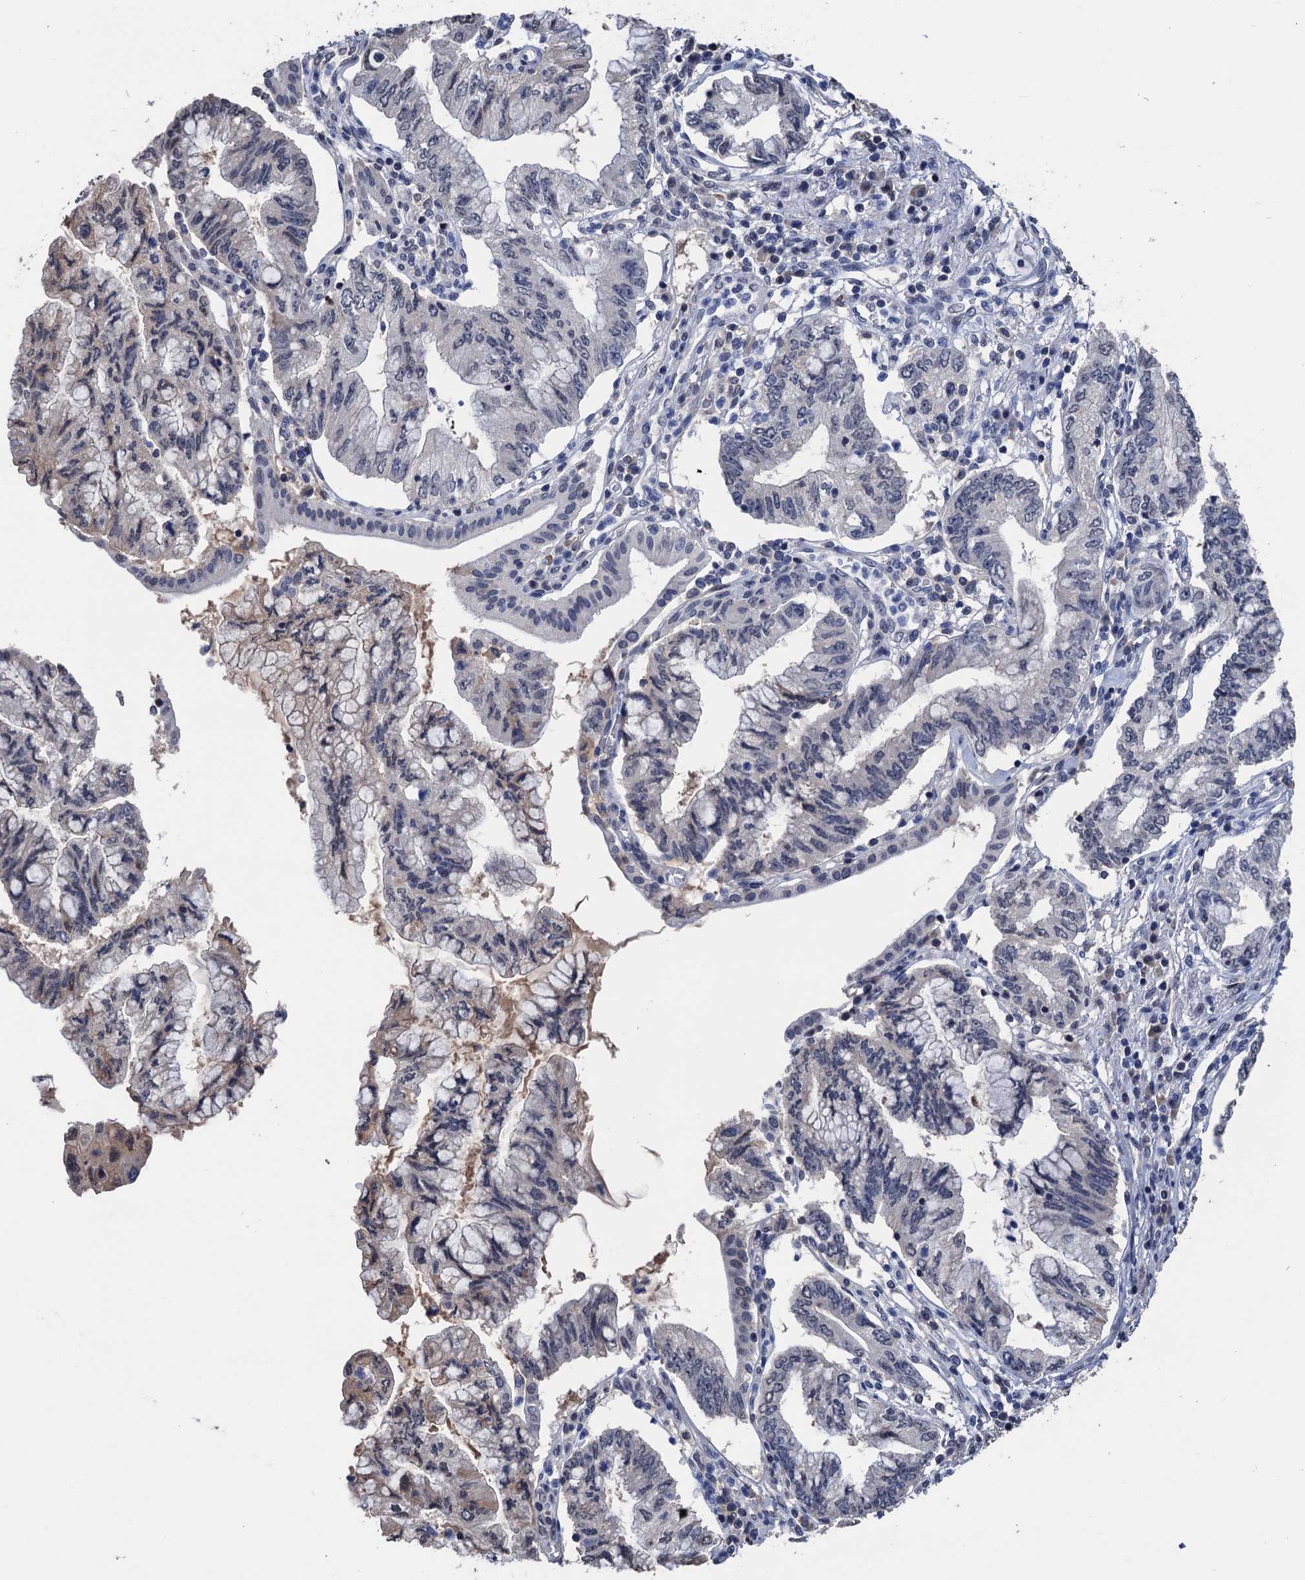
{"staining": {"intensity": "negative", "quantity": "none", "location": "none"}, "tissue": "pancreatic cancer", "cell_type": "Tumor cells", "image_type": "cancer", "snomed": [{"axis": "morphology", "description": "Adenocarcinoma, NOS"}, {"axis": "topography", "description": "Pancreas"}], "caption": "High magnification brightfield microscopy of pancreatic cancer (adenocarcinoma) stained with DAB (brown) and counterstained with hematoxylin (blue): tumor cells show no significant positivity.", "gene": "ART5", "patient": {"sex": "female", "age": 73}}